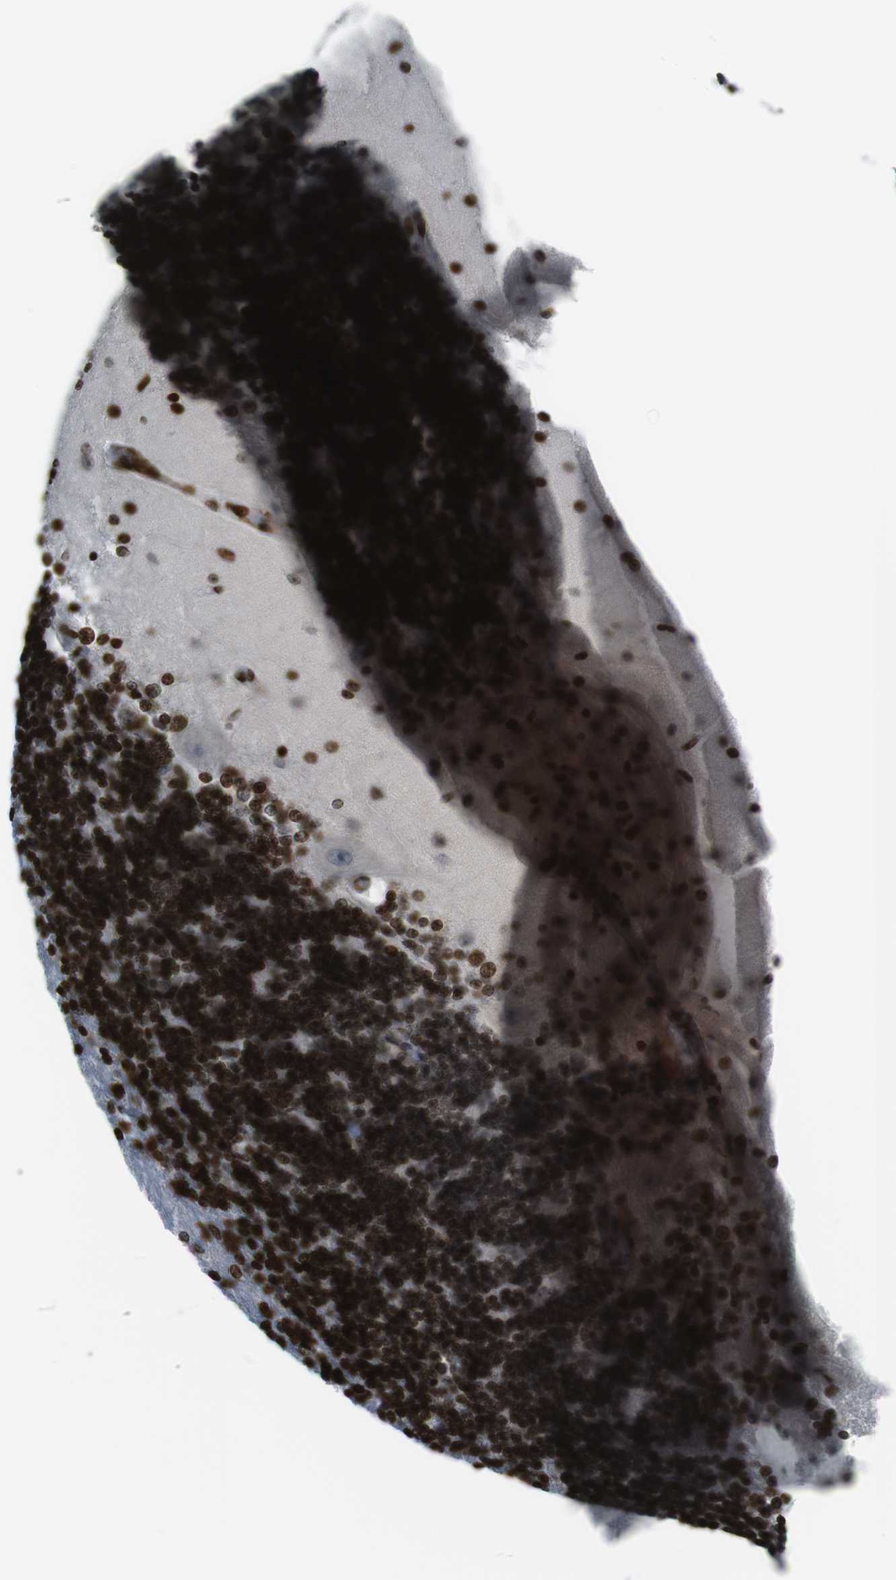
{"staining": {"intensity": "strong", "quantity": ">75%", "location": "nuclear"}, "tissue": "cerebellum", "cell_type": "Cells in granular layer", "image_type": "normal", "snomed": [{"axis": "morphology", "description": "Normal tissue, NOS"}, {"axis": "topography", "description": "Cerebellum"}], "caption": "A brown stain shows strong nuclear expression of a protein in cells in granular layer of normal cerebellum.", "gene": "H2AC8", "patient": {"sex": "female", "age": 54}}